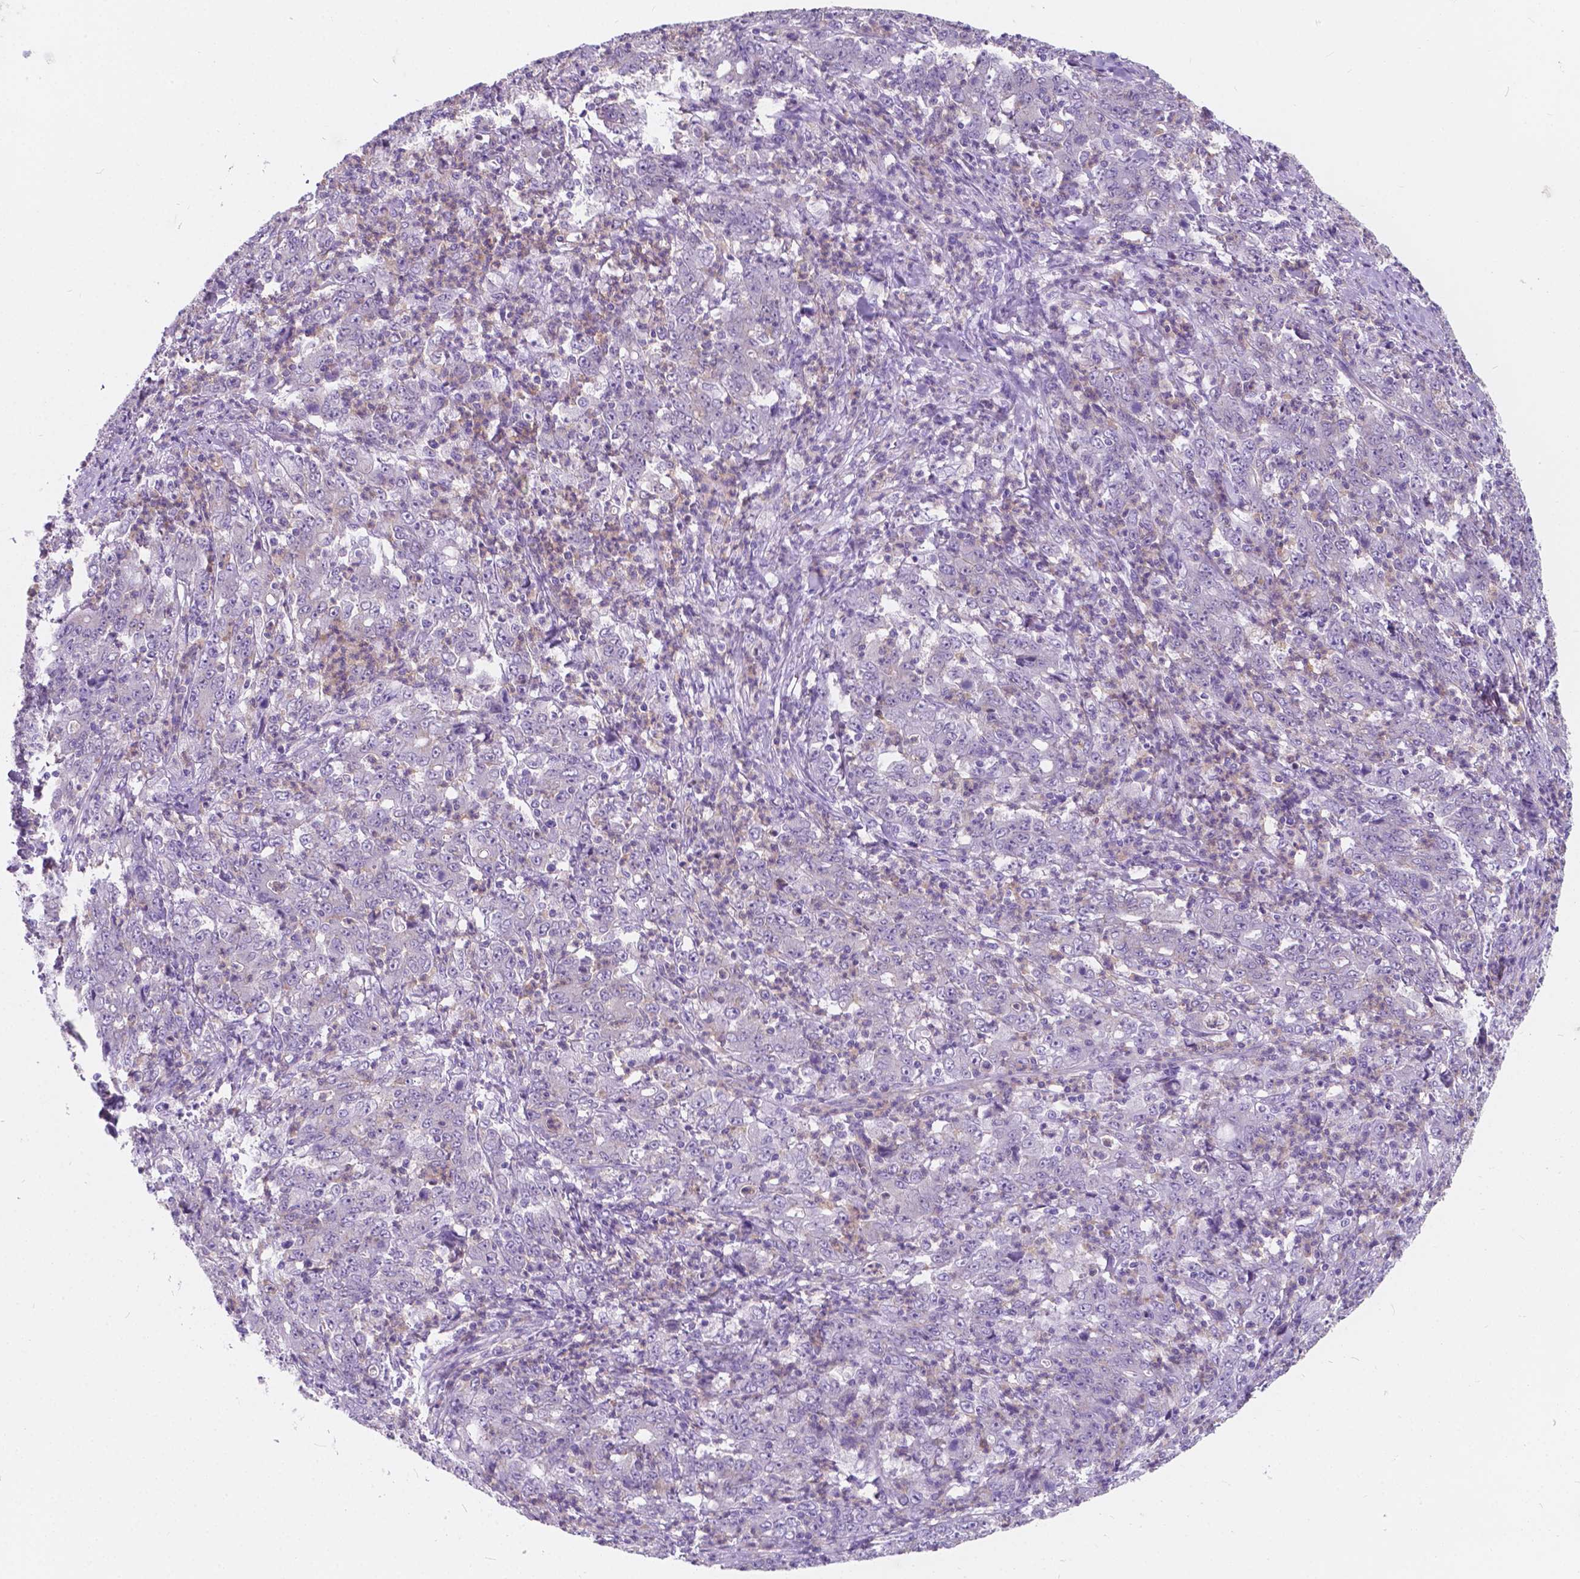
{"staining": {"intensity": "negative", "quantity": "none", "location": "none"}, "tissue": "stomach cancer", "cell_type": "Tumor cells", "image_type": "cancer", "snomed": [{"axis": "morphology", "description": "Adenocarcinoma, NOS"}, {"axis": "topography", "description": "Stomach, lower"}], "caption": "Human stomach cancer stained for a protein using immunohistochemistry reveals no staining in tumor cells.", "gene": "KIAA0040", "patient": {"sex": "female", "age": 71}}